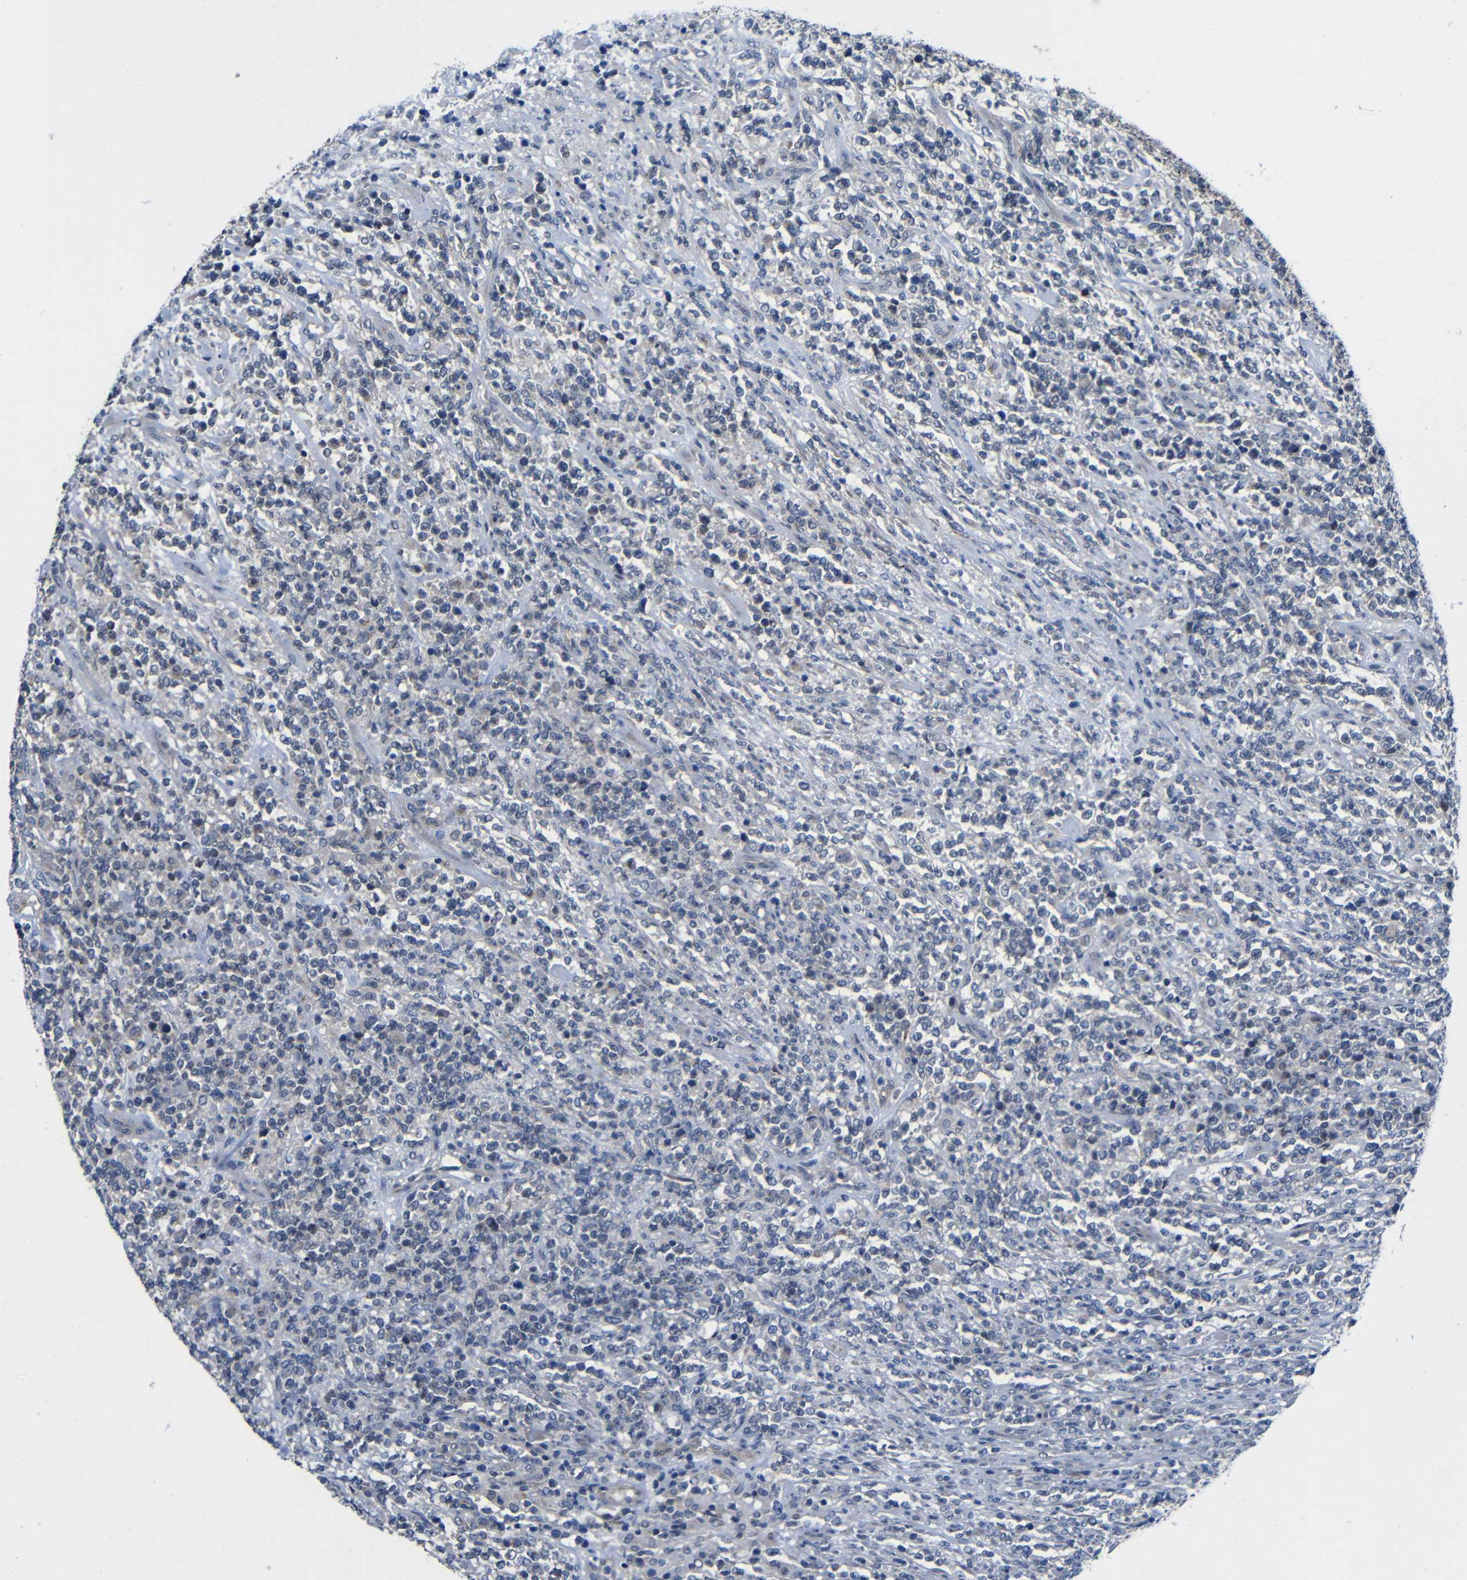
{"staining": {"intensity": "negative", "quantity": "none", "location": "none"}, "tissue": "lymphoma", "cell_type": "Tumor cells", "image_type": "cancer", "snomed": [{"axis": "morphology", "description": "Malignant lymphoma, non-Hodgkin's type, High grade"}, {"axis": "topography", "description": "Soft tissue"}], "caption": "Lymphoma stained for a protein using immunohistochemistry reveals no staining tumor cells.", "gene": "ZNF90", "patient": {"sex": "male", "age": 18}}